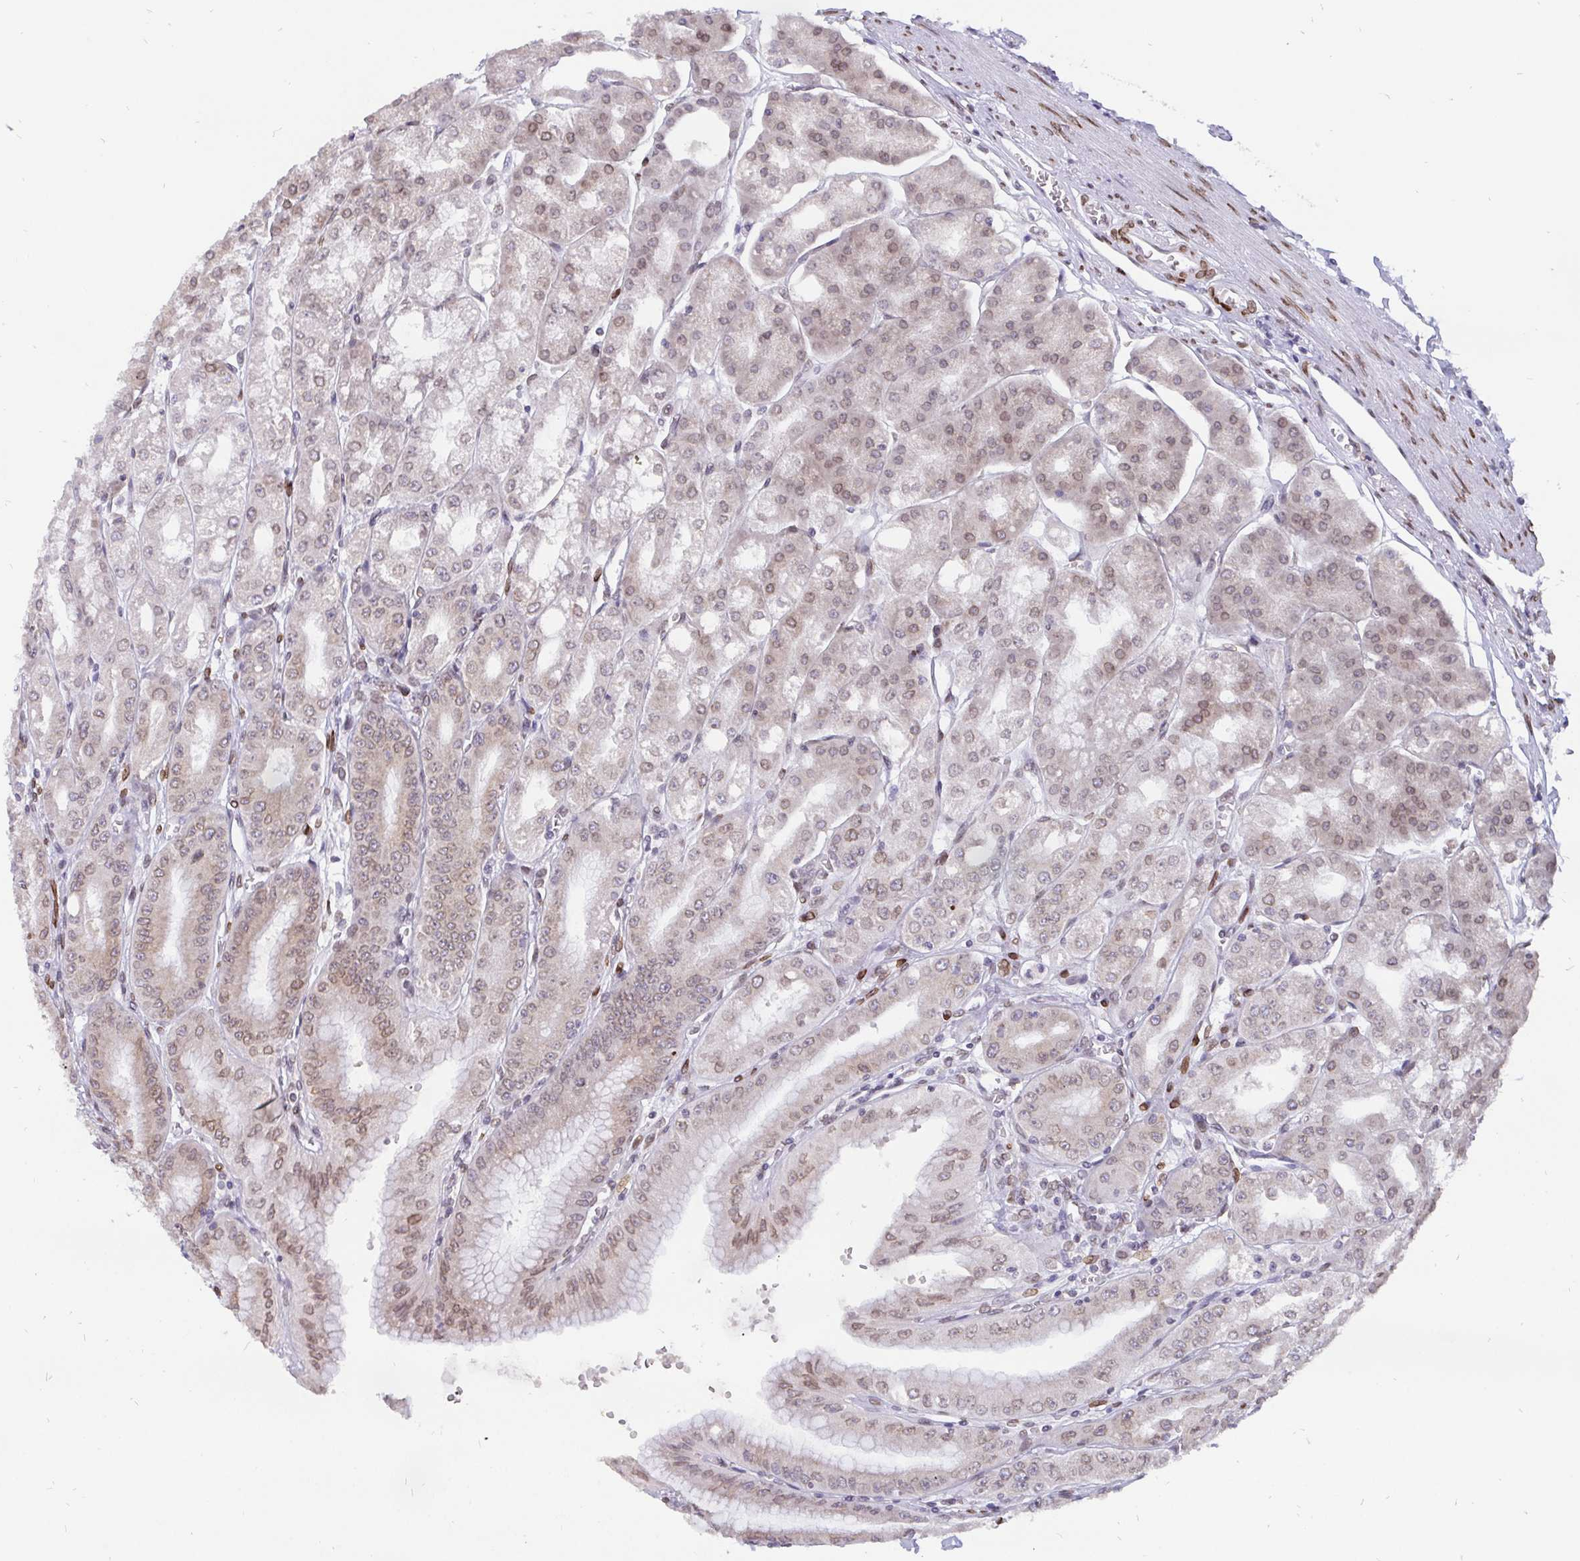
{"staining": {"intensity": "weak", "quantity": "25%-75%", "location": "nuclear"}, "tissue": "stomach", "cell_type": "Glandular cells", "image_type": "normal", "snomed": [{"axis": "morphology", "description": "Normal tissue, NOS"}, {"axis": "topography", "description": "Stomach, lower"}], "caption": "Immunohistochemistry (IHC) histopathology image of benign stomach: stomach stained using IHC exhibits low levels of weak protein expression localized specifically in the nuclear of glandular cells, appearing as a nuclear brown color.", "gene": "EMD", "patient": {"sex": "male", "age": 71}}